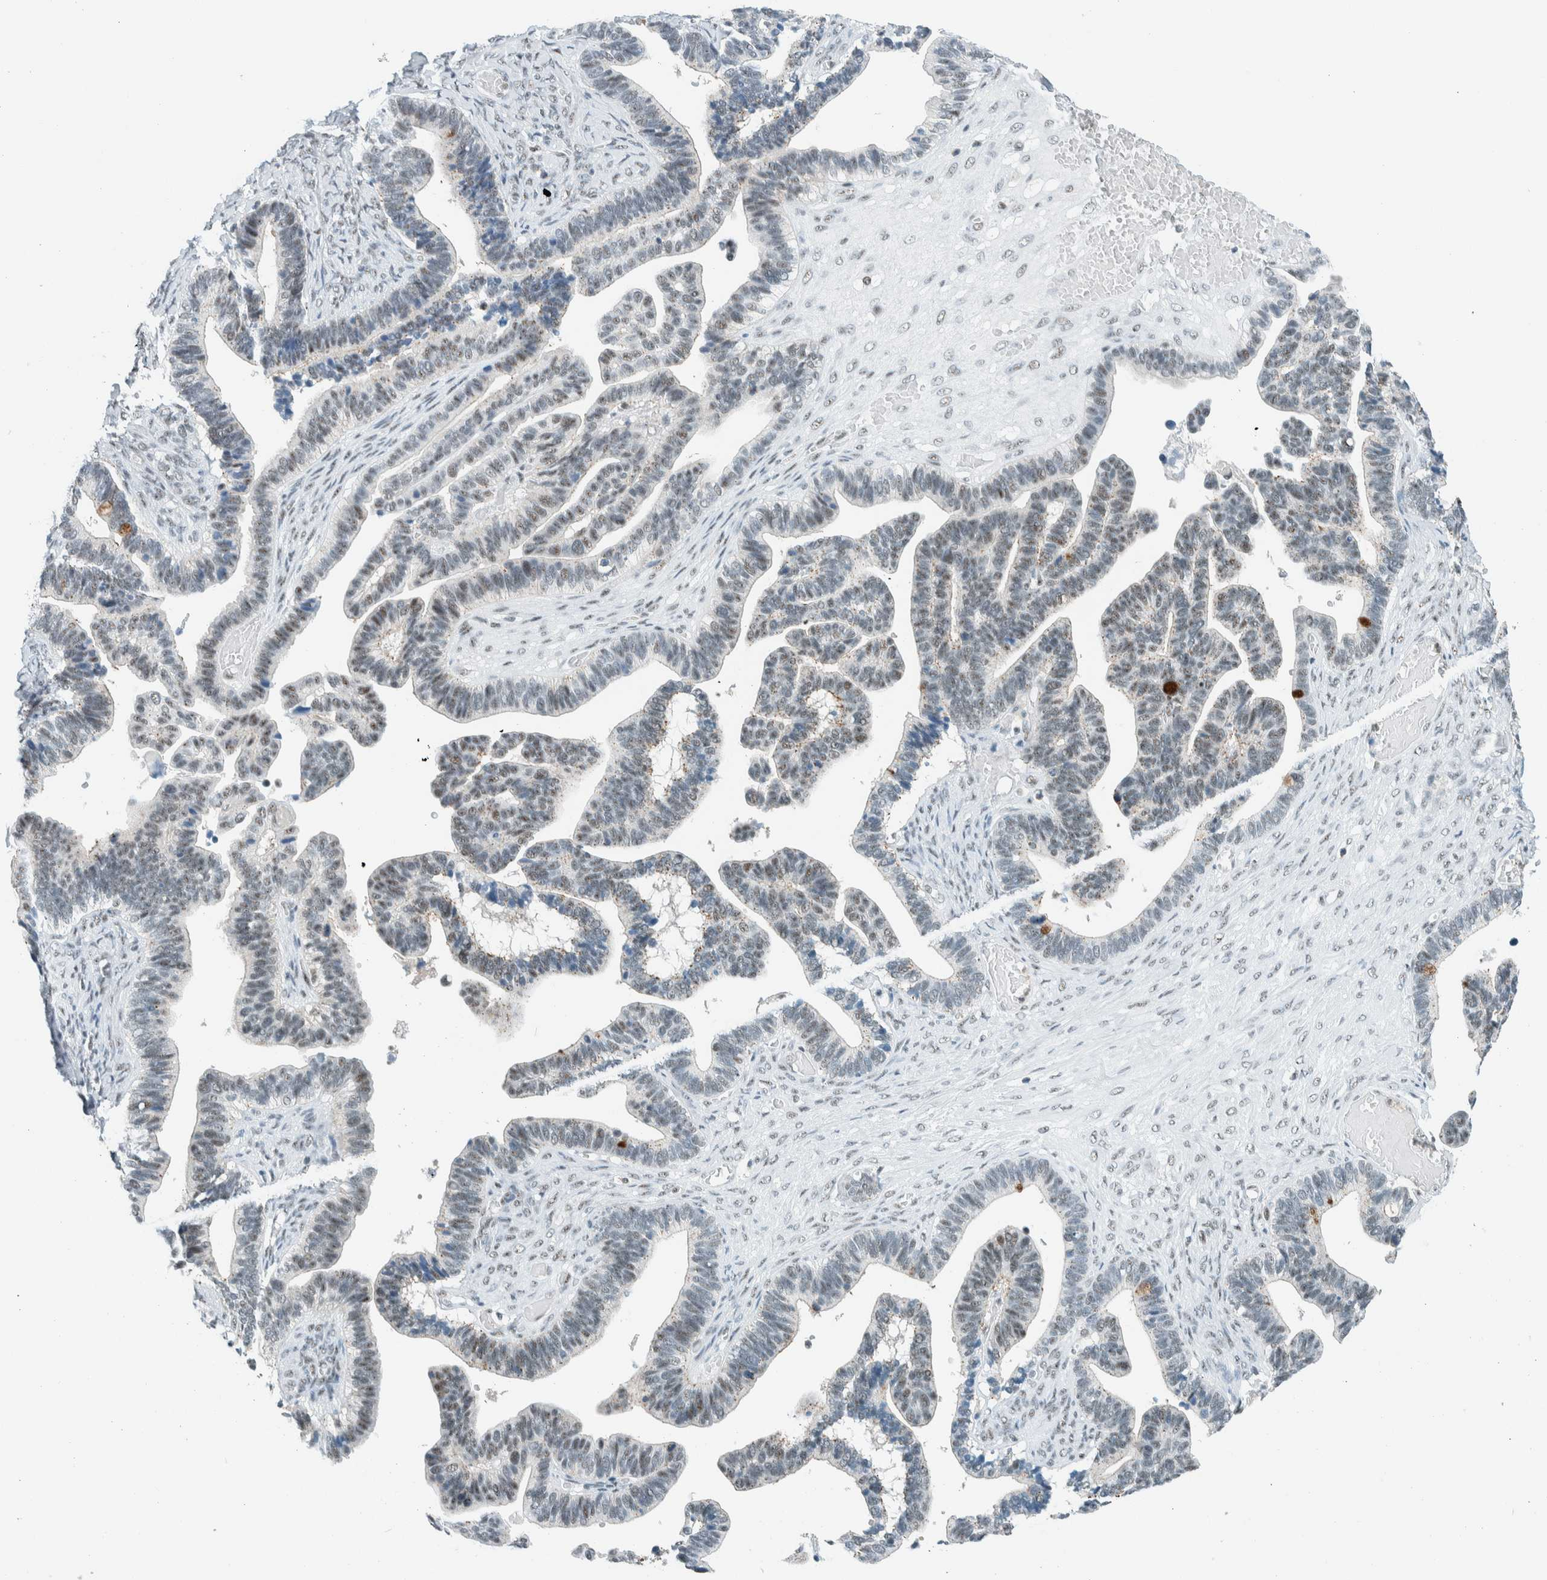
{"staining": {"intensity": "weak", "quantity": "25%-75%", "location": "cytoplasmic/membranous,nuclear"}, "tissue": "ovarian cancer", "cell_type": "Tumor cells", "image_type": "cancer", "snomed": [{"axis": "morphology", "description": "Cystadenocarcinoma, serous, NOS"}, {"axis": "topography", "description": "Ovary"}], "caption": "Immunohistochemistry (DAB) staining of human ovarian cancer (serous cystadenocarcinoma) demonstrates weak cytoplasmic/membranous and nuclear protein staining in approximately 25%-75% of tumor cells.", "gene": "CYSRT1", "patient": {"sex": "female", "age": 56}}